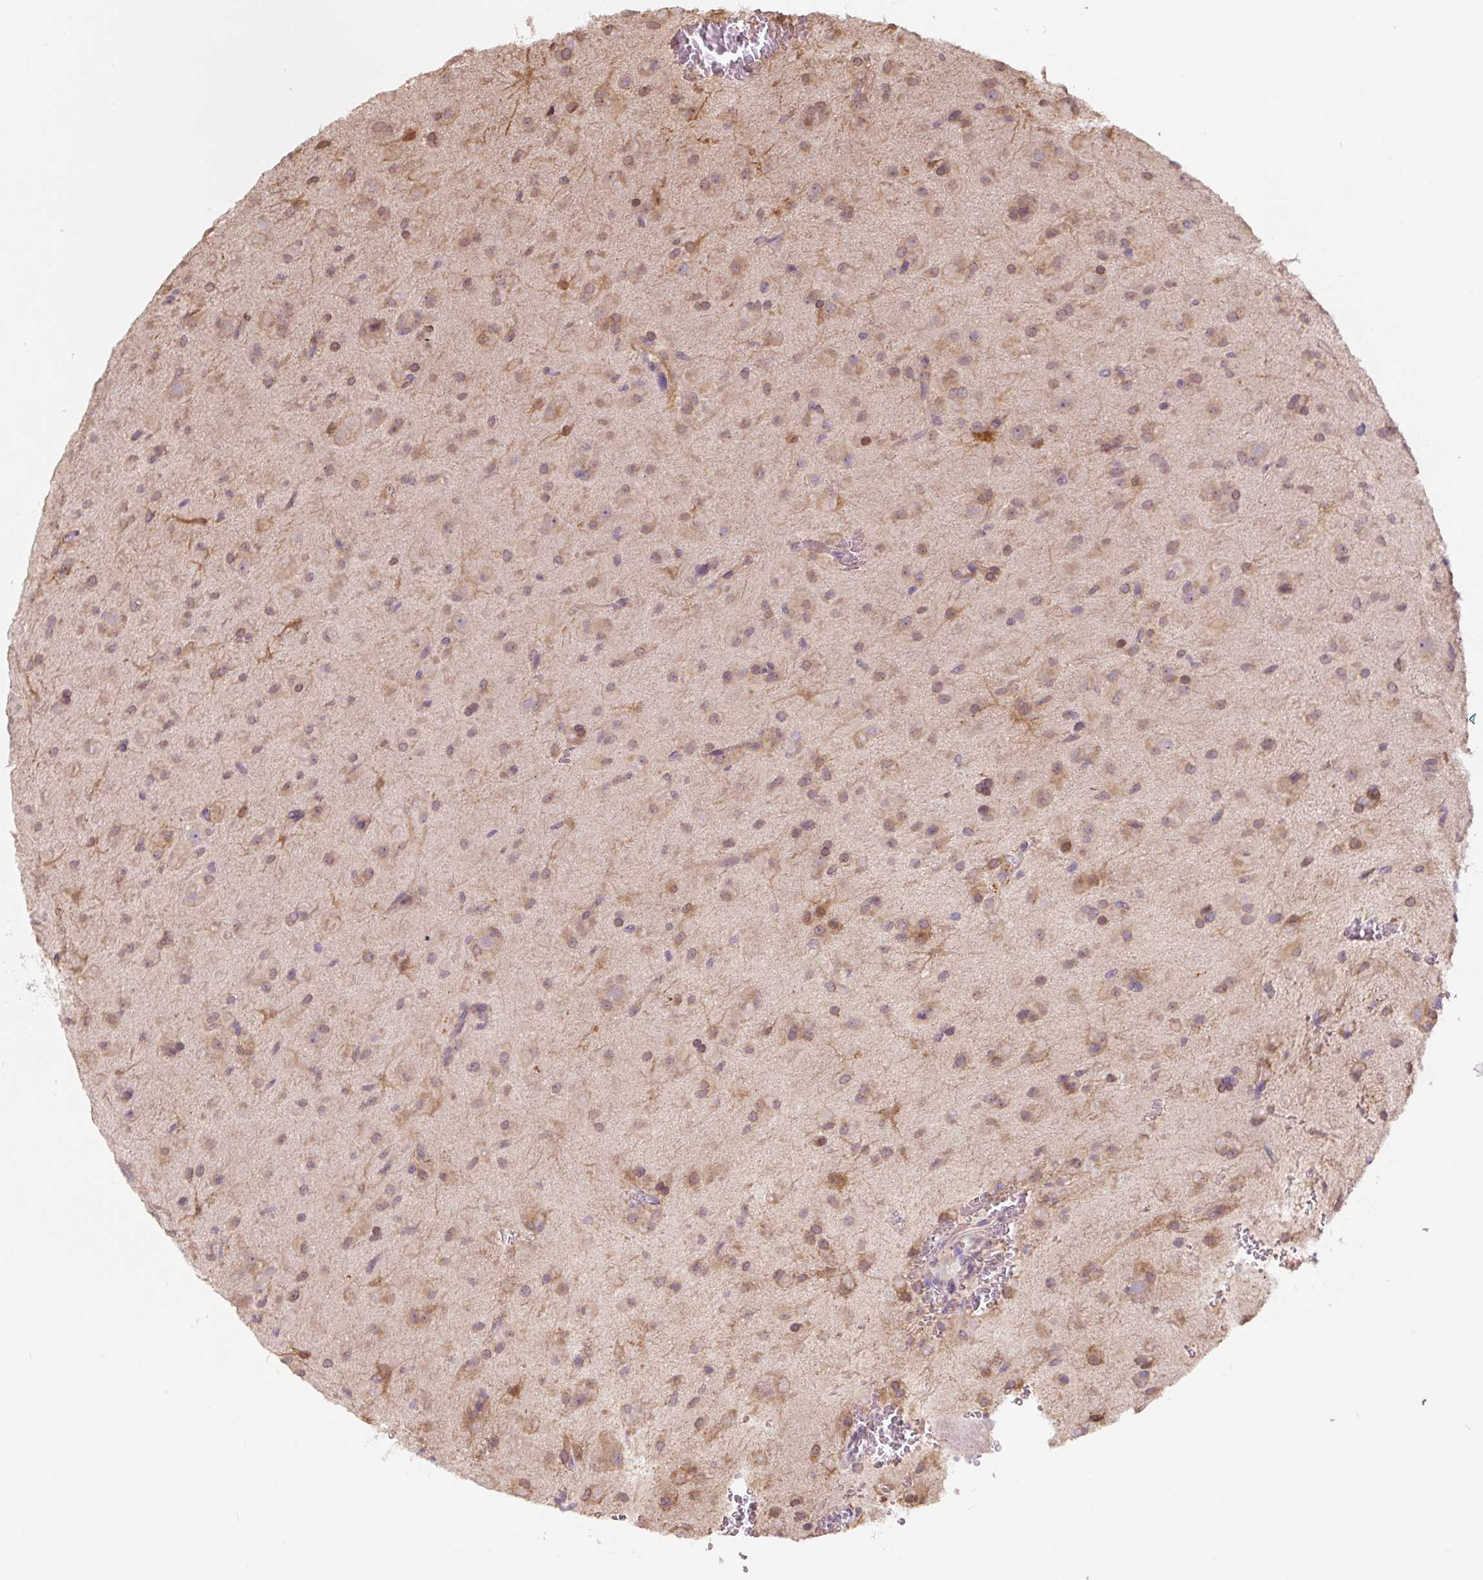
{"staining": {"intensity": "weak", "quantity": "25%-75%", "location": "cytoplasmic/membranous"}, "tissue": "glioma", "cell_type": "Tumor cells", "image_type": "cancer", "snomed": [{"axis": "morphology", "description": "Glioma, malignant, Low grade"}, {"axis": "topography", "description": "Brain"}], "caption": "This histopathology image reveals immunohistochemistry (IHC) staining of glioma, with low weak cytoplasmic/membranous staining in approximately 25%-75% of tumor cells.", "gene": "ASRGL1", "patient": {"sex": "male", "age": 58}}